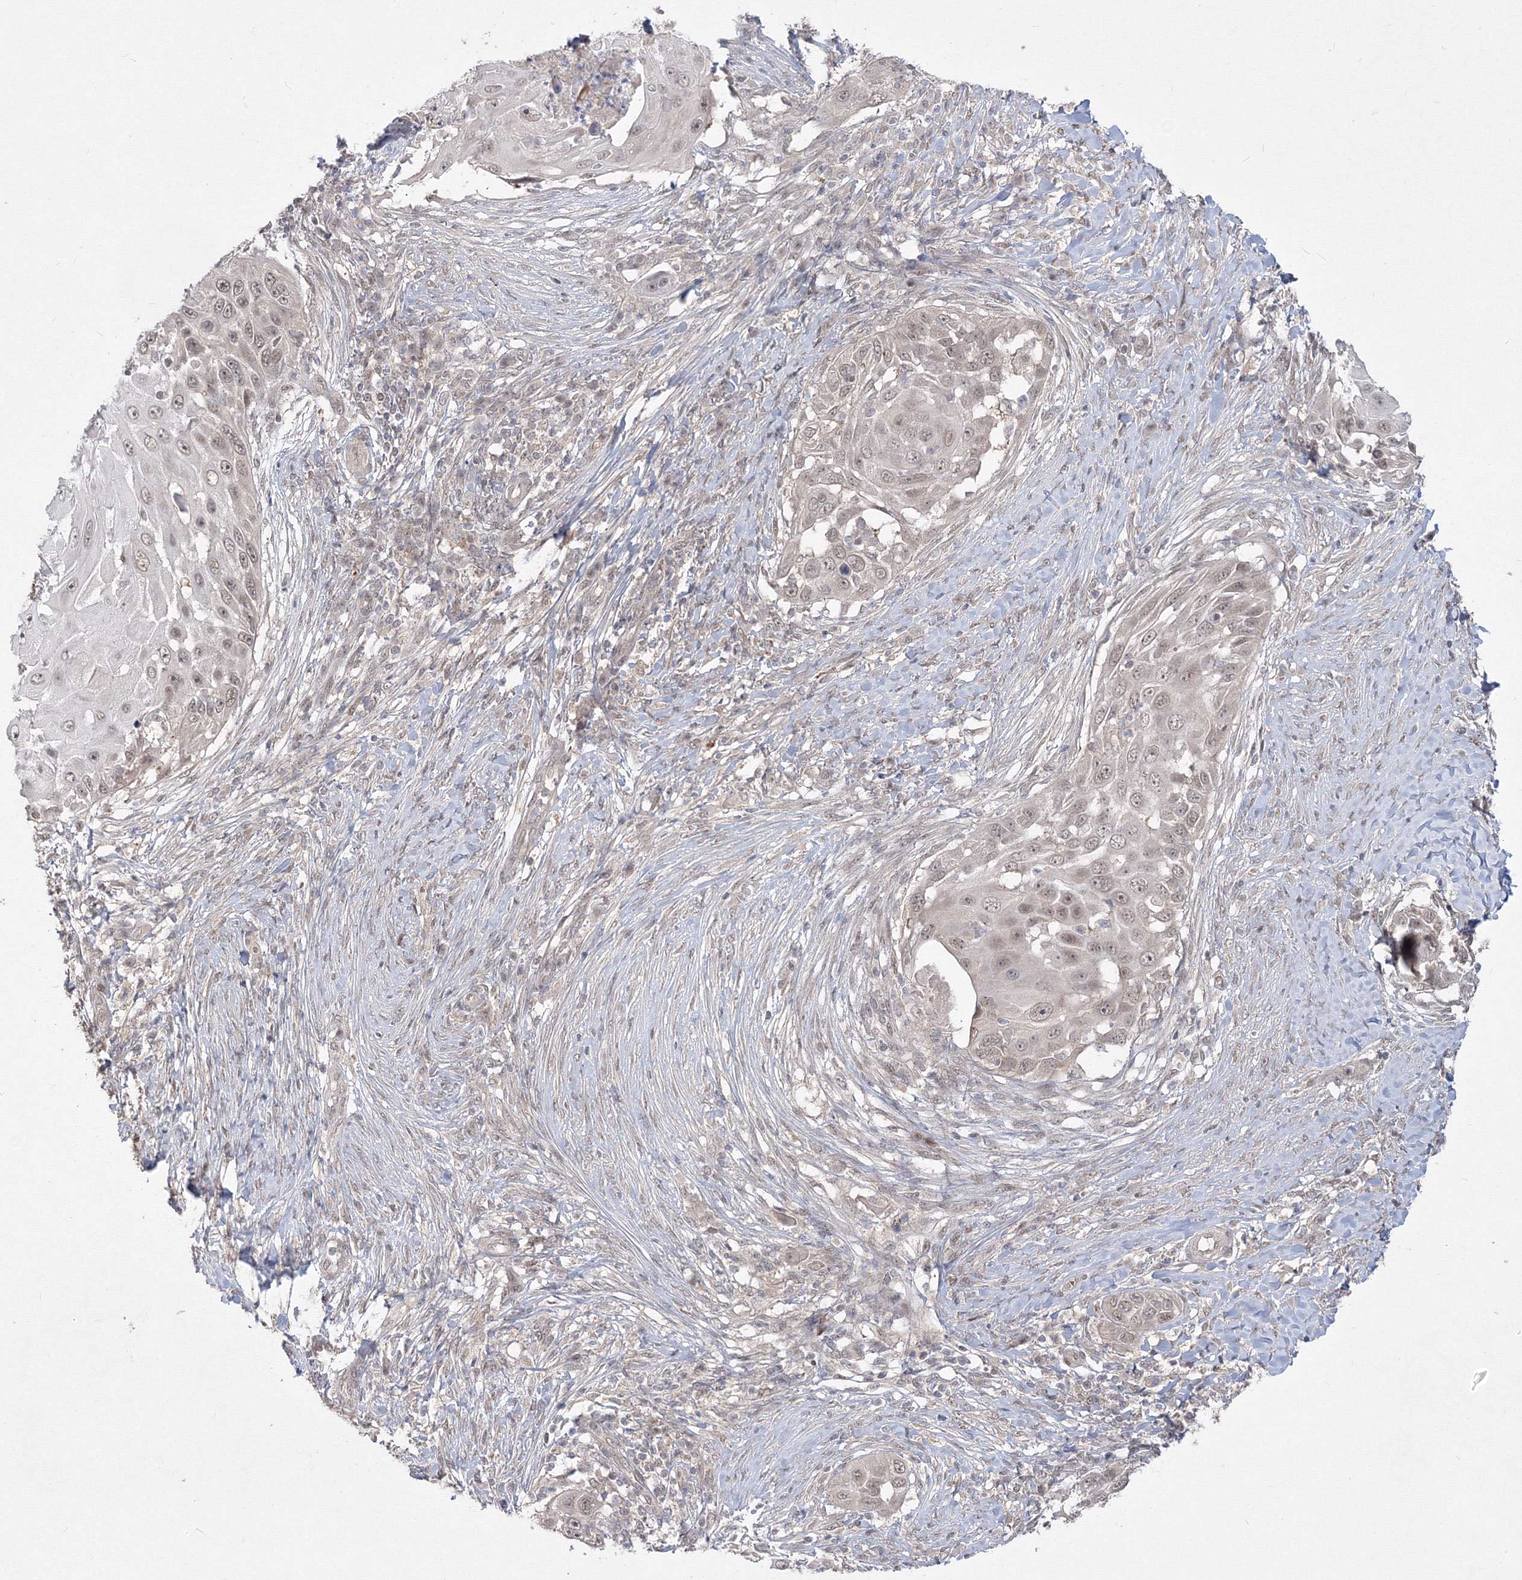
{"staining": {"intensity": "weak", "quantity": ">75%", "location": "nuclear"}, "tissue": "skin cancer", "cell_type": "Tumor cells", "image_type": "cancer", "snomed": [{"axis": "morphology", "description": "Squamous cell carcinoma, NOS"}, {"axis": "topography", "description": "Skin"}], "caption": "High-magnification brightfield microscopy of skin cancer (squamous cell carcinoma) stained with DAB (3,3'-diaminobenzidine) (brown) and counterstained with hematoxylin (blue). tumor cells exhibit weak nuclear positivity is seen in approximately>75% of cells.", "gene": "COPS4", "patient": {"sex": "female", "age": 44}}